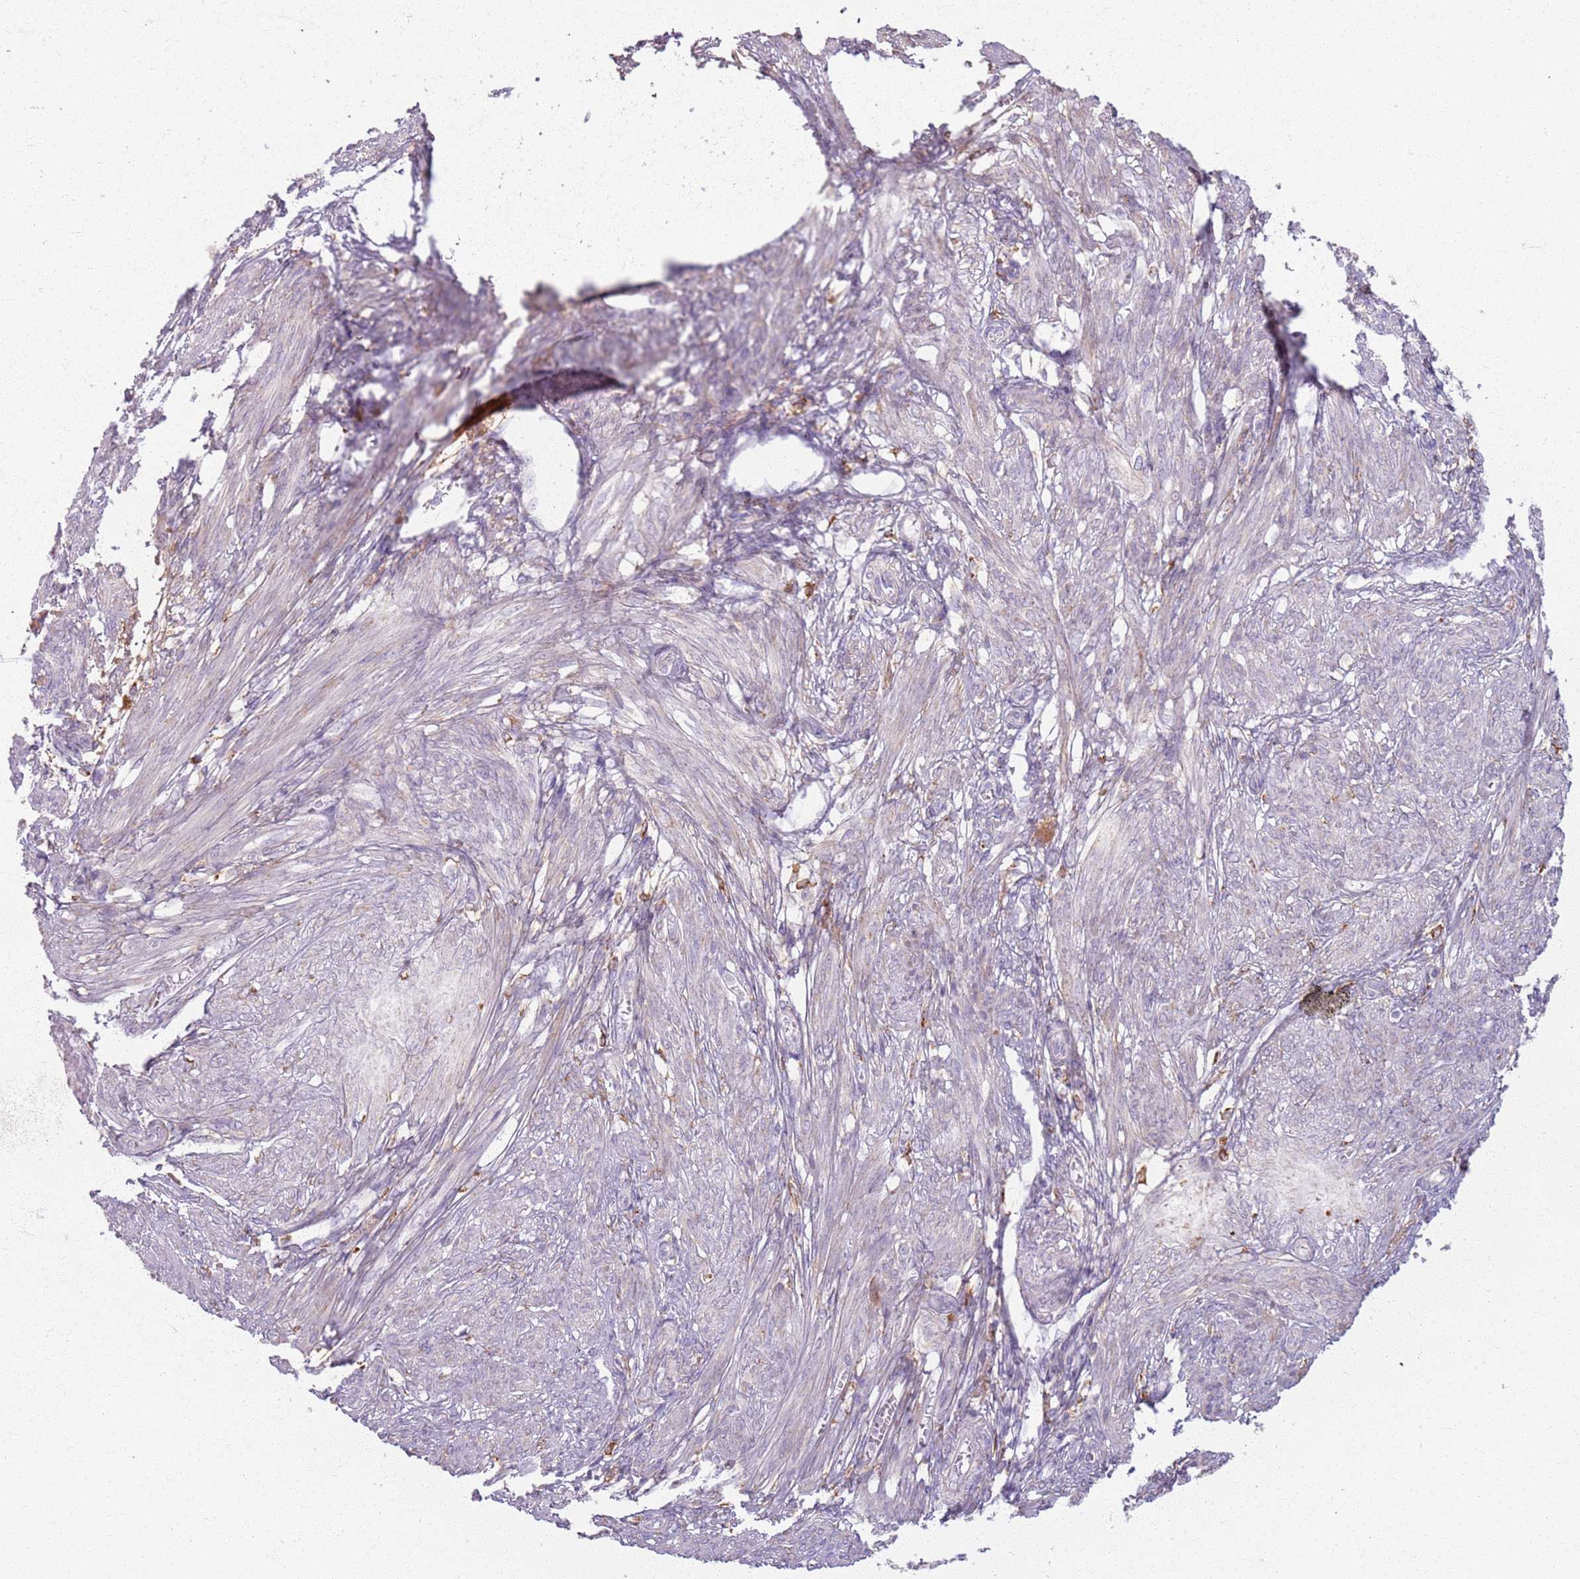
{"staining": {"intensity": "moderate", "quantity": "<25%", "location": "cytoplasmic/membranous"}, "tissue": "smooth muscle", "cell_type": "Smooth muscle cells", "image_type": "normal", "snomed": [{"axis": "morphology", "description": "Normal tissue, NOS"}, {"axis": "topography", "description": "Smooth muscle"}], "caption": "Human smooth muscle stained for a protein (brown) exhibits moderate cytoplasmic/membranous positive expression in about <25% of smooth muscle cells.", "gene": "COLGALT1", "patient": {"sex": "female", "age": 39}}